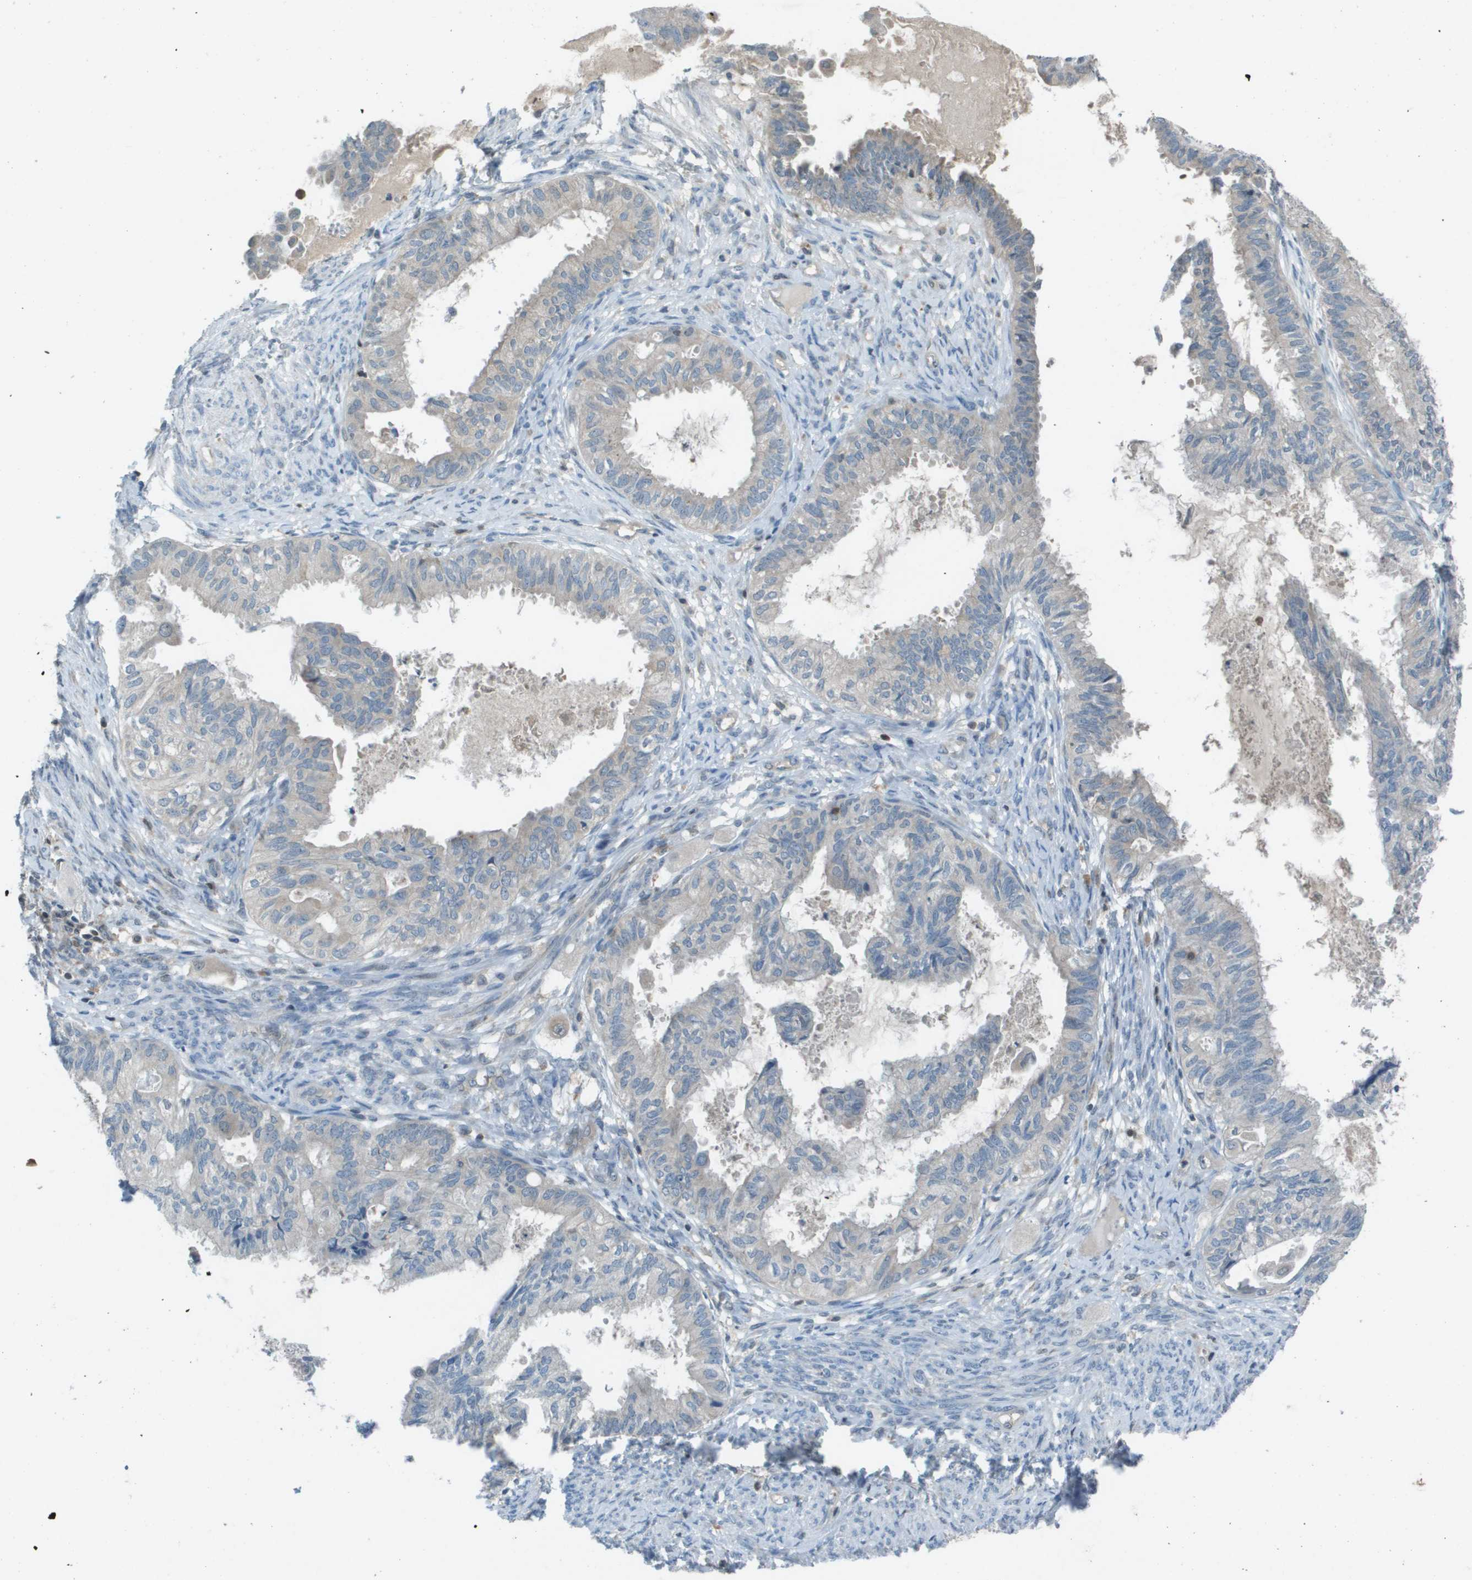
{"staining": {"intensity": "weak", "quantity": "<25%", "location": "cytoplasmic/membranous"}, "tissue": "cervical cancer", "cell_type": "Tumor cells", "image_type": "cancer", "snomed": [{"axis": "morphology", "description": "Normal tissue, NOS"}, {"axis": "morphology", "description": "Adenocarcinoma, NOS"}, {"axis": "topography", "description": "Cervix"}, {"axis": "topography", "description": "Endometrium"}], "caption": "Image shows no significant protein positivity in tumor cells of cervical cancer (adenocarcinoma).", "gene": "CAMK4", "patient": {"sex": "female", "age": 86}}